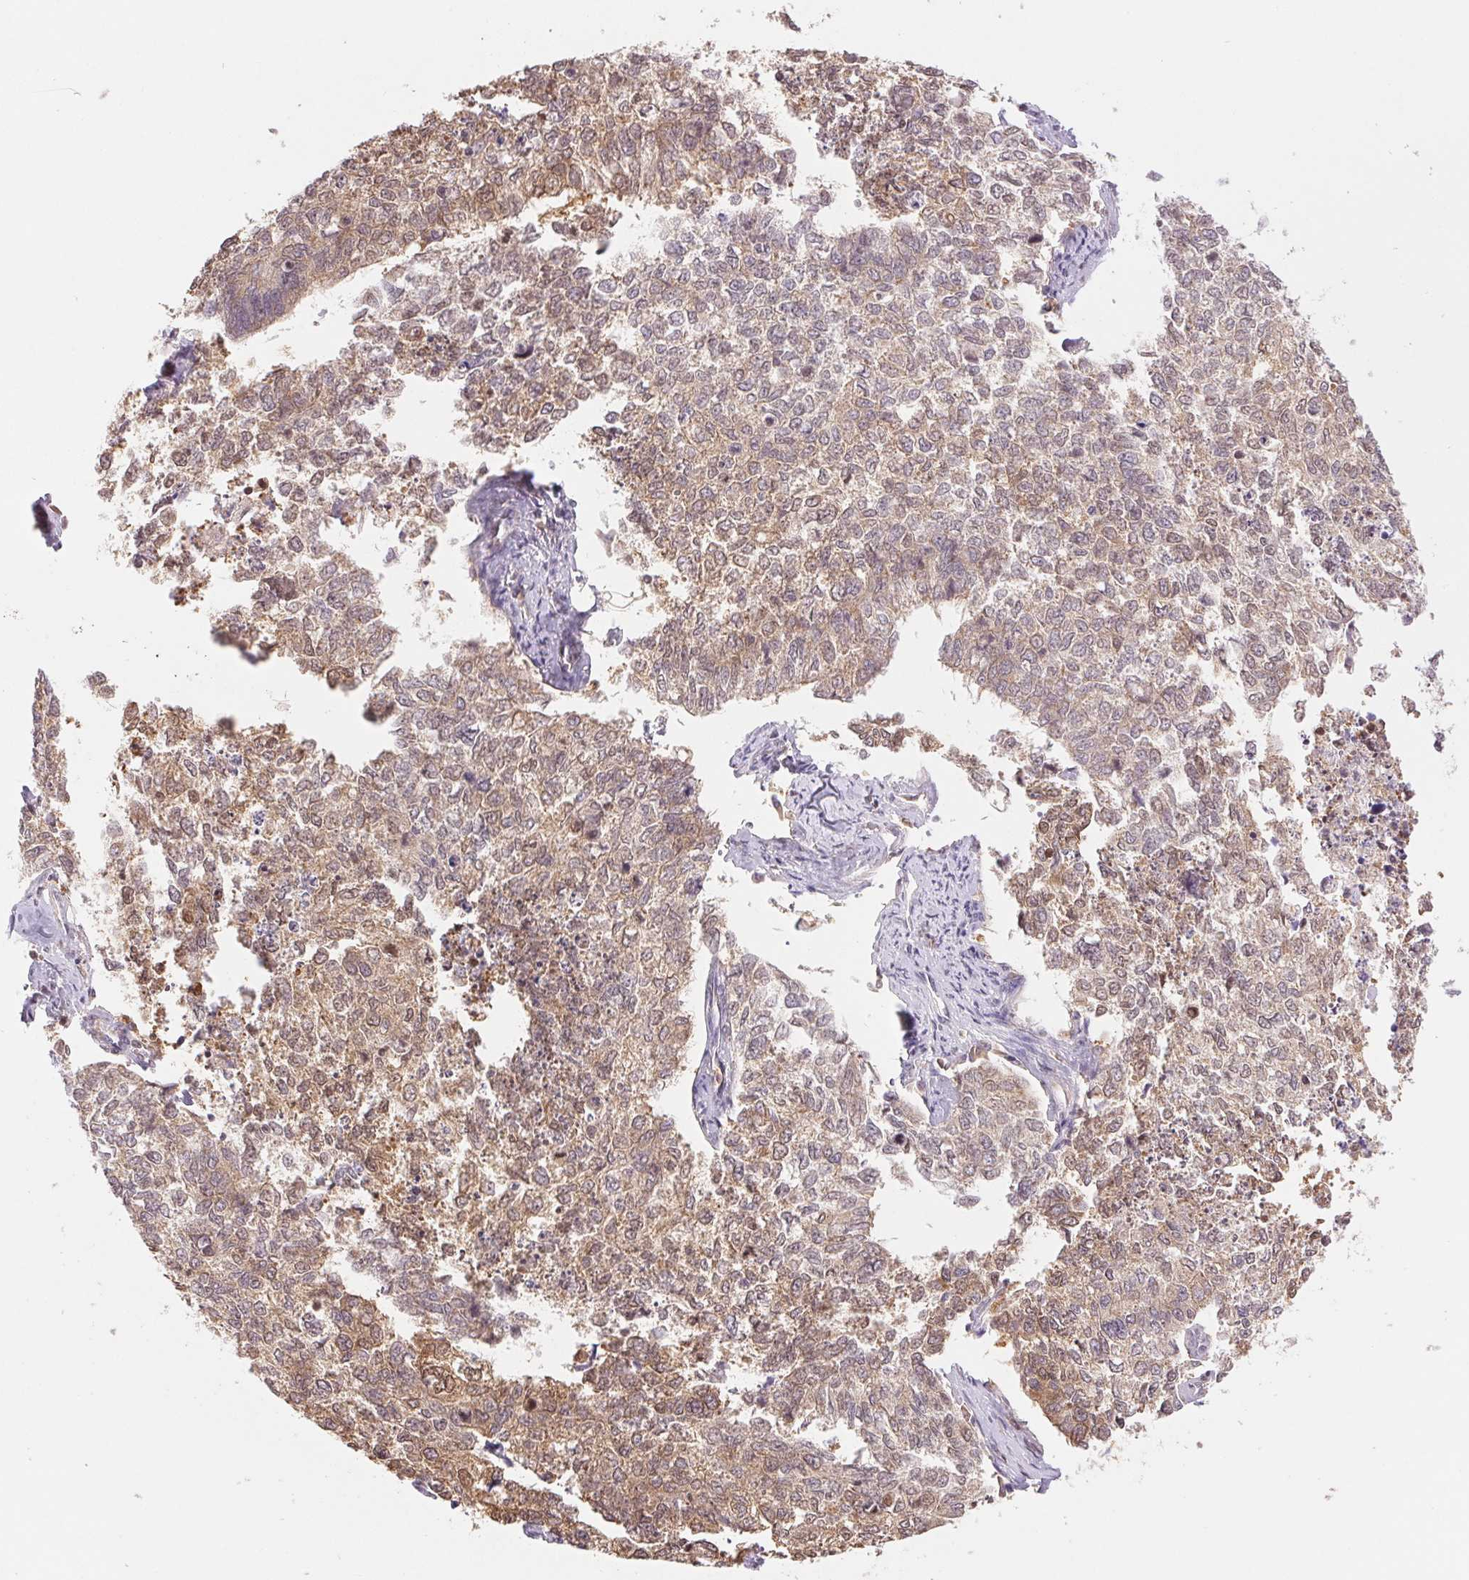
{"staining": {"intensity": "moderate", "quantity": ">75%", "location": "nuclear"}, "tissue": "cervical cancer", "cell_type": "Tumor cells", "image_type": "cancer", "snomed": [{"axis": "morphology", "description": "Adenocarcinoma, NOS"}, {"axis": "topography", "description": "Cervix"}], "caption": "DAB (3,3'-diaminobenzidine) immunohistochemical staining of human cervical cancer (adenocarcinoma) shows moderate nuclear protein staining in approximately >75% of tumor cells.", "gene": "CDC123", "patient": {"sex": "female", "age": 63}}